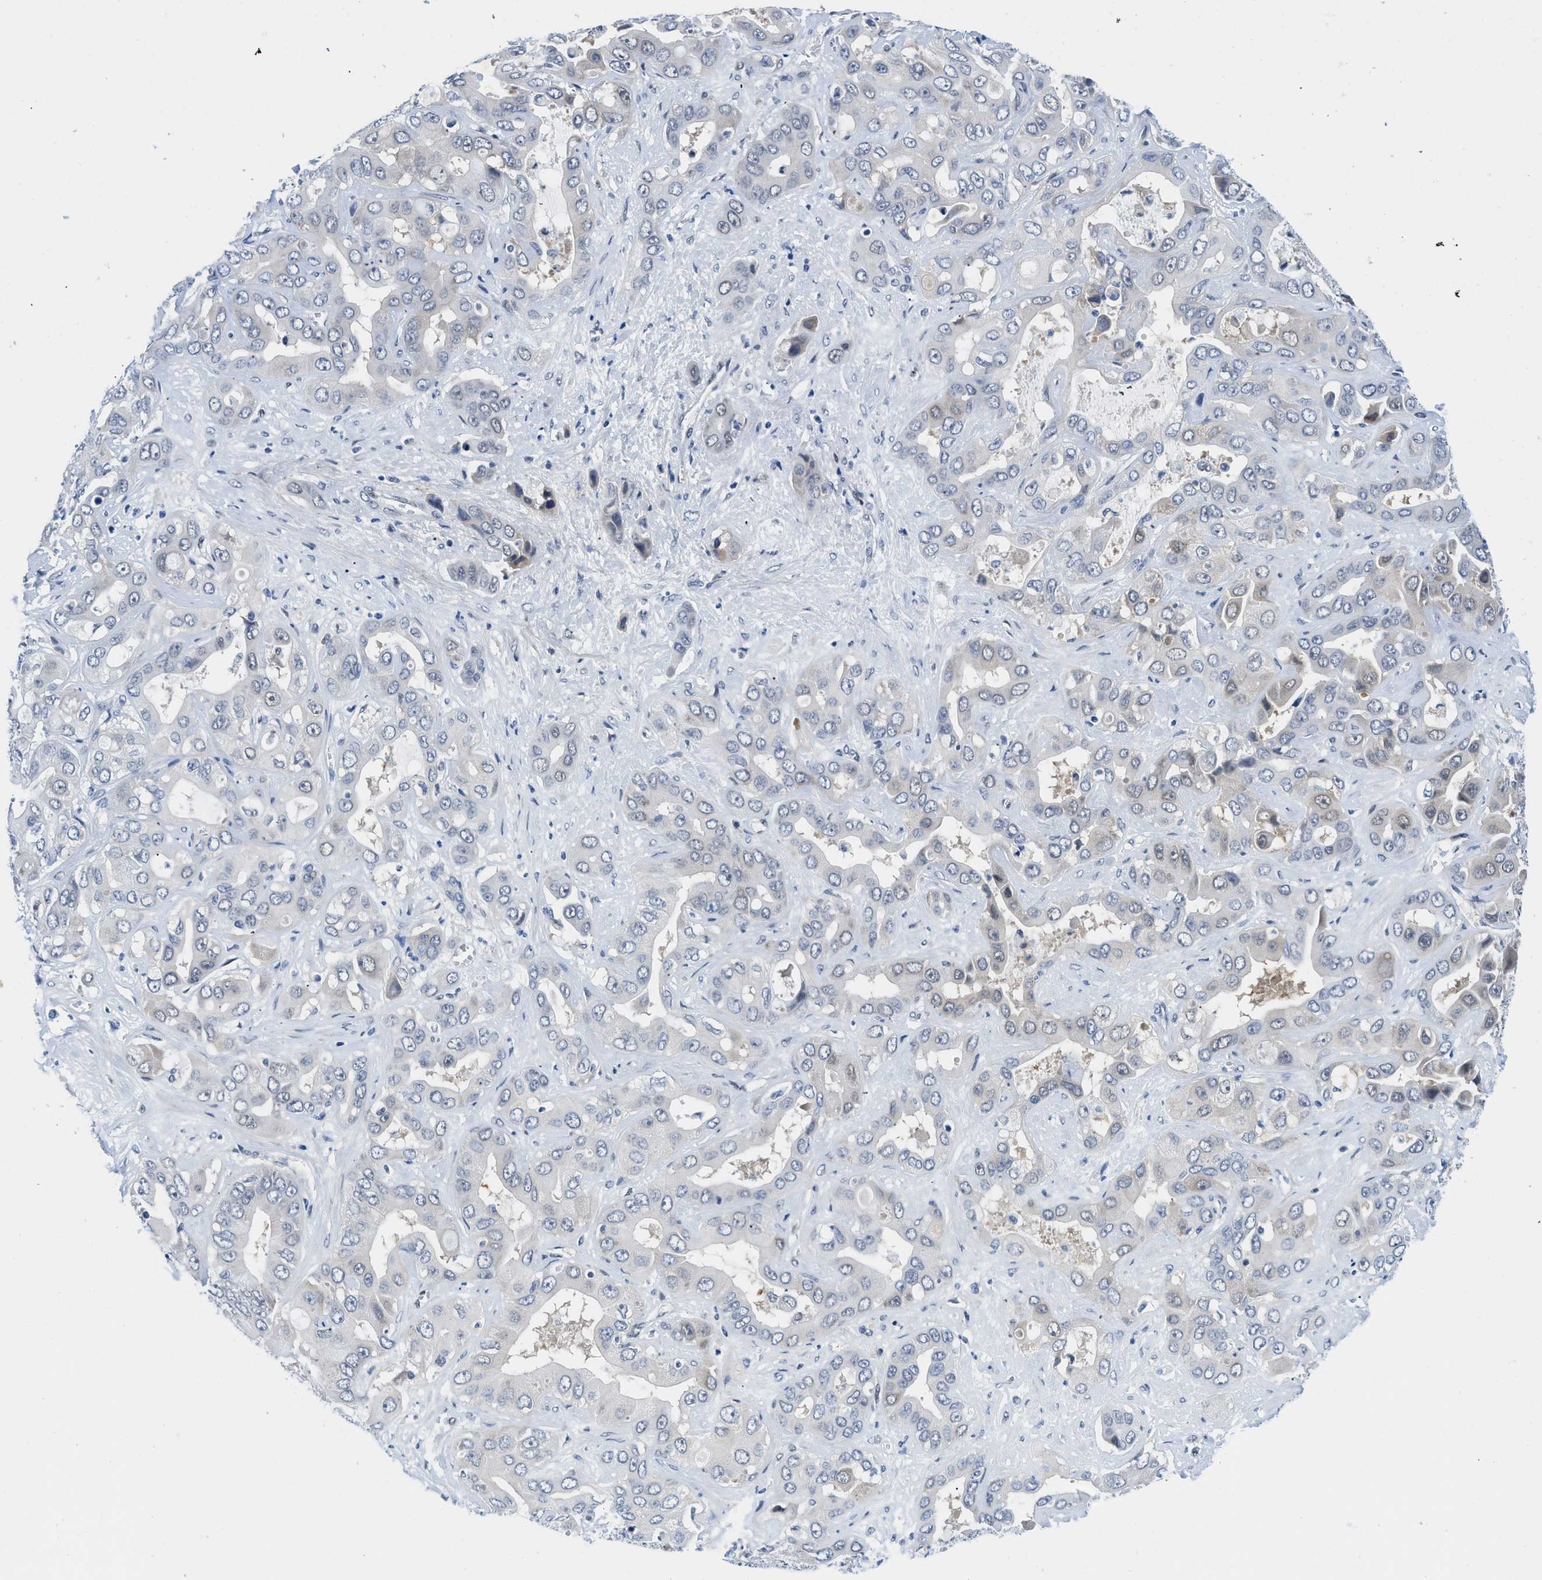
{"staining": {"intensity": "negative", "quantity": "none", "location": "none"}, "tissue": "liver cancer", "cell_type": "Tumor cells", "image_type": "cancer", "snomed": [{"axis": "morphology", "description": "Cholangiocarcinoma"}, {"axis": "topography", "description": "Liver"}], "caption": "Immunohistochemical staining of human cholangiocarcinoma (liver) shows no significant staining in tumor cells.", "gene": "SMARCAD1", "patient": {"sex": "female", "age": 52}}